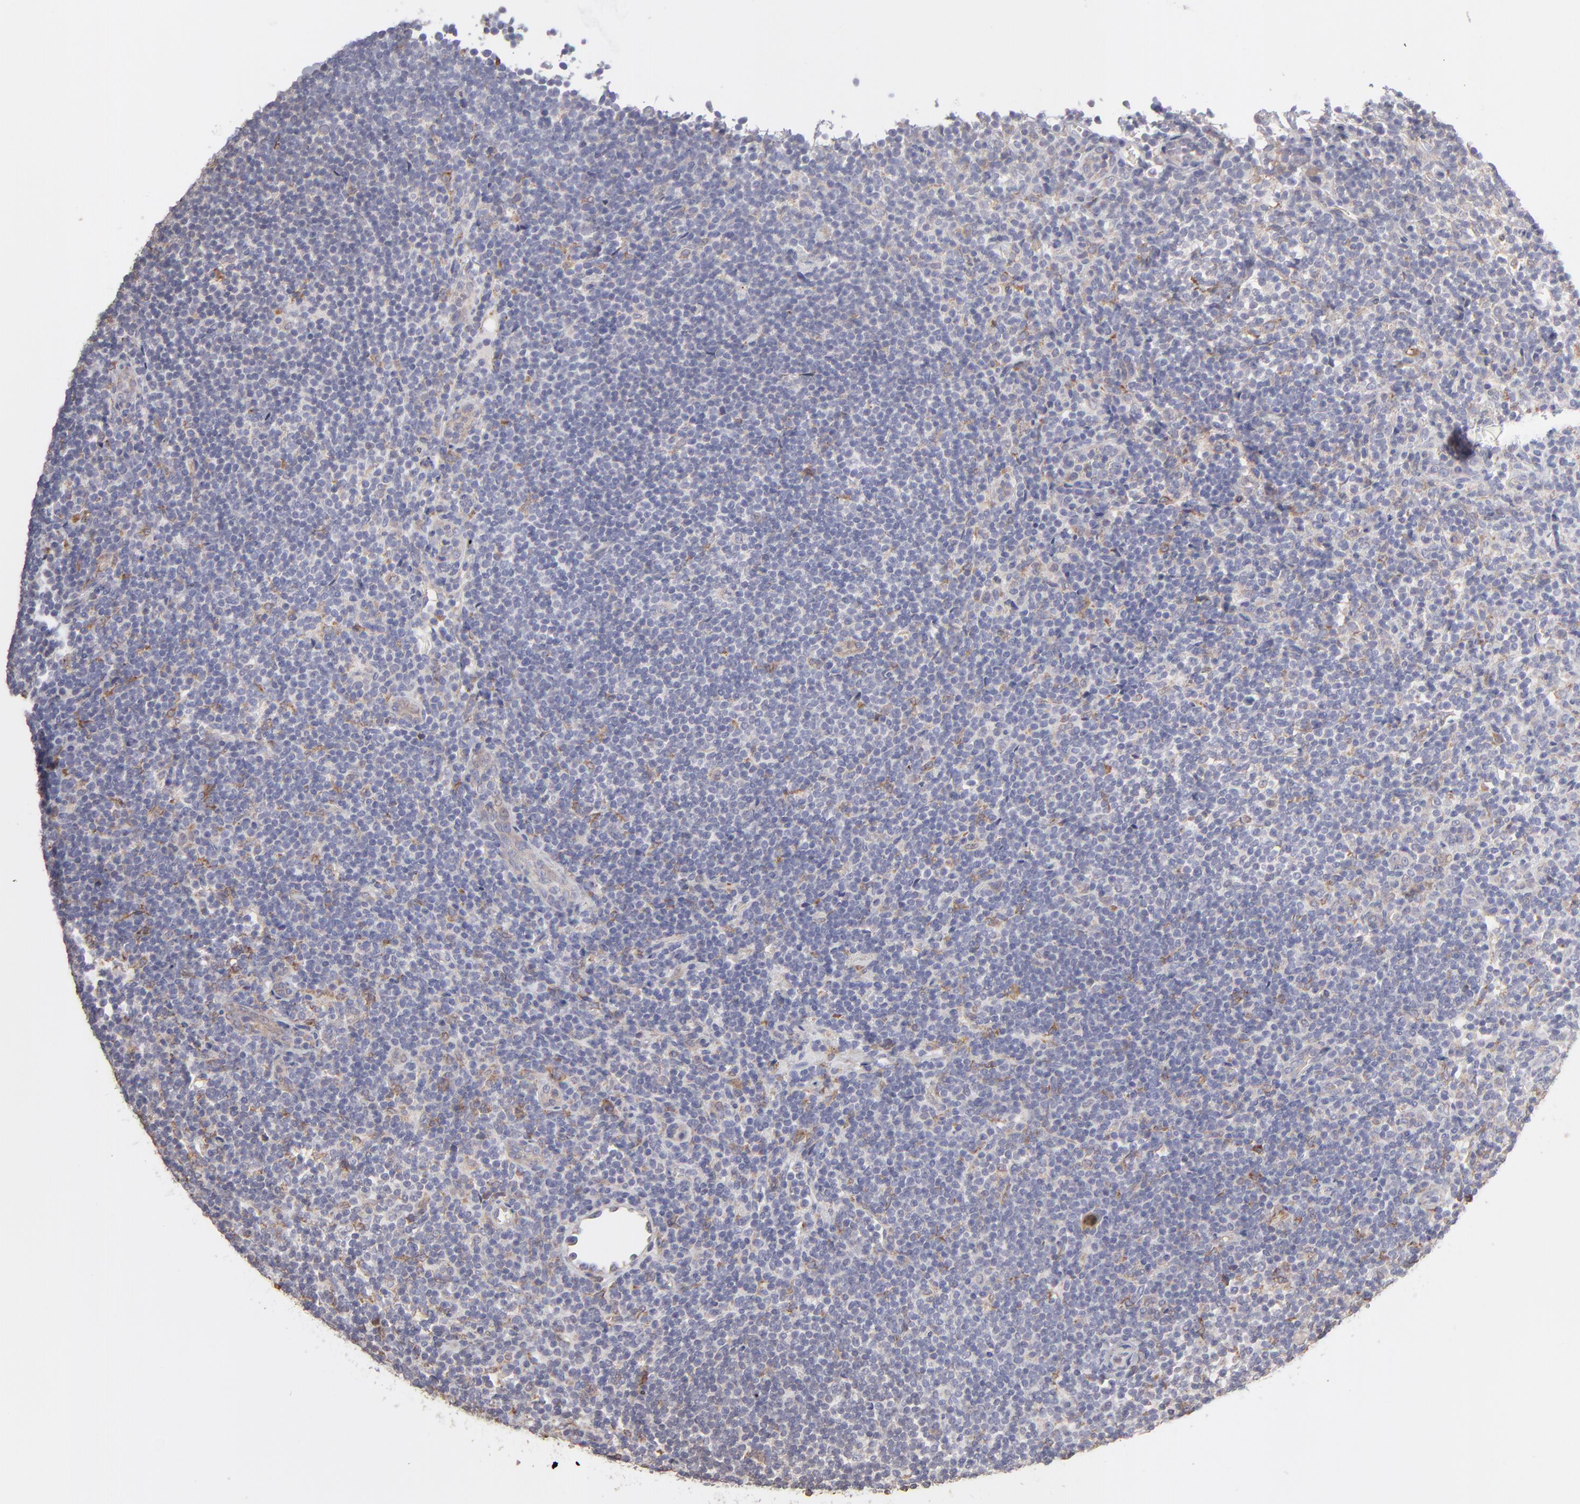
{"staining": {"intensity": "weak", "quantity": "<25%", "location": "cytoplasmic/membranous"}, "tissue": "lymphoma", "cell_type": "Tumor cells", "image_type": "cancer", "snomed": [{"axis": "morphology", "description": "Malignant lymphoma, non-Hodgkin's type, Low grade"}, {"axis": "topography", "description": "Lymph node"}], "caption": "Immunohistochemical staining of lymphoma demonstrates no significant expression in tumor cells.", "gene": "CALR", "patient": {"sex": "female", "age": 76}}